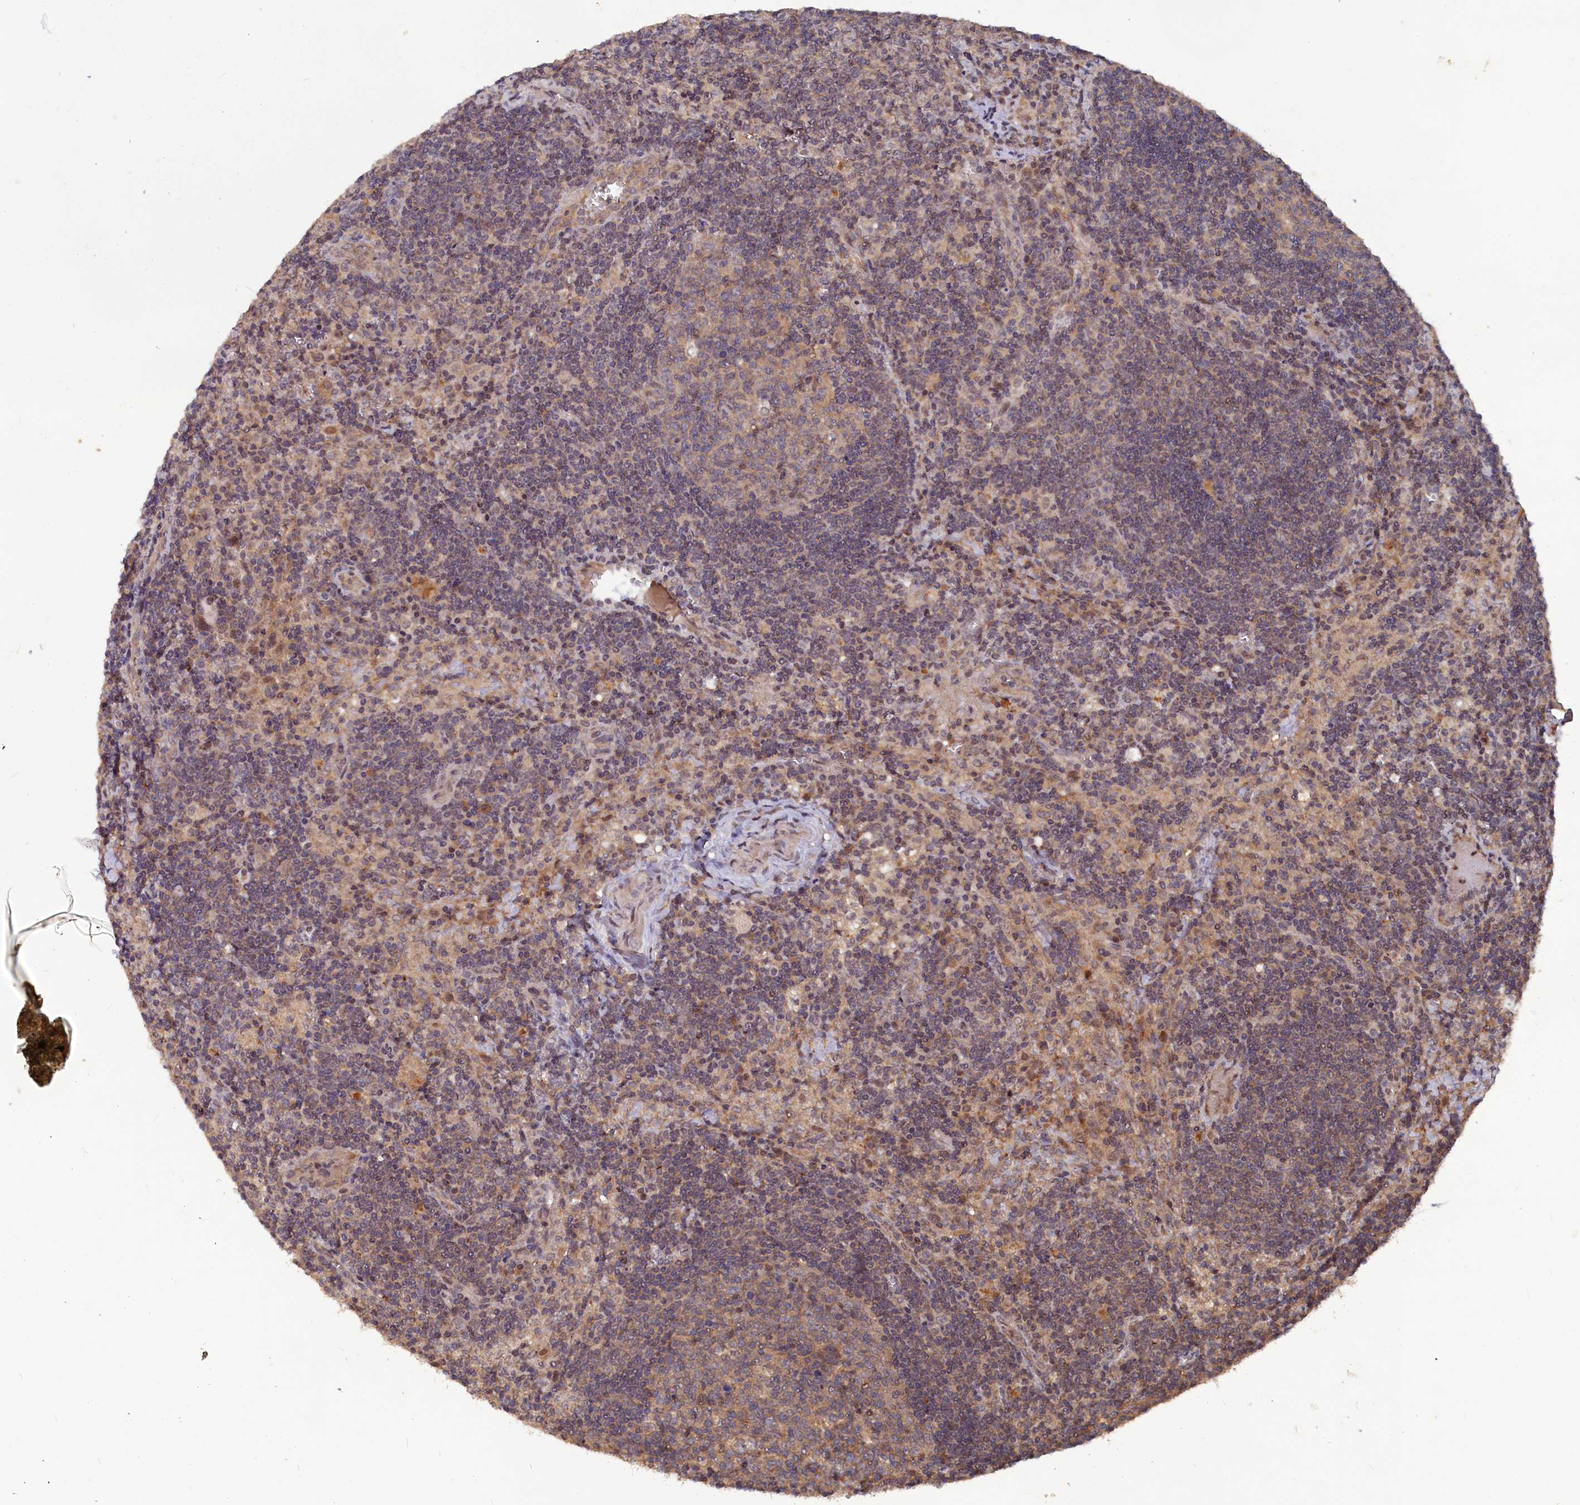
{"staining": {"intensity": "weak", "quantity": ">75%", "location": "cytoplasmic/membranous"}, "tissue": "lymph node", "cell_type": "Germinal center cells", "image_type": "normal", "snomed": [{"axis": "morphology", "description": "Normal tissue, NOS"}, {"axis": "topography", "description": "Lymph node"}], "caption": "Human lymph node stained for a protein (brown) reveals weak cytoplasmic/membranous positive positivity in approximately >75% of germinal center cells.", "gene": "TMC5", "patient": {"sex": "male", "age": 58}}